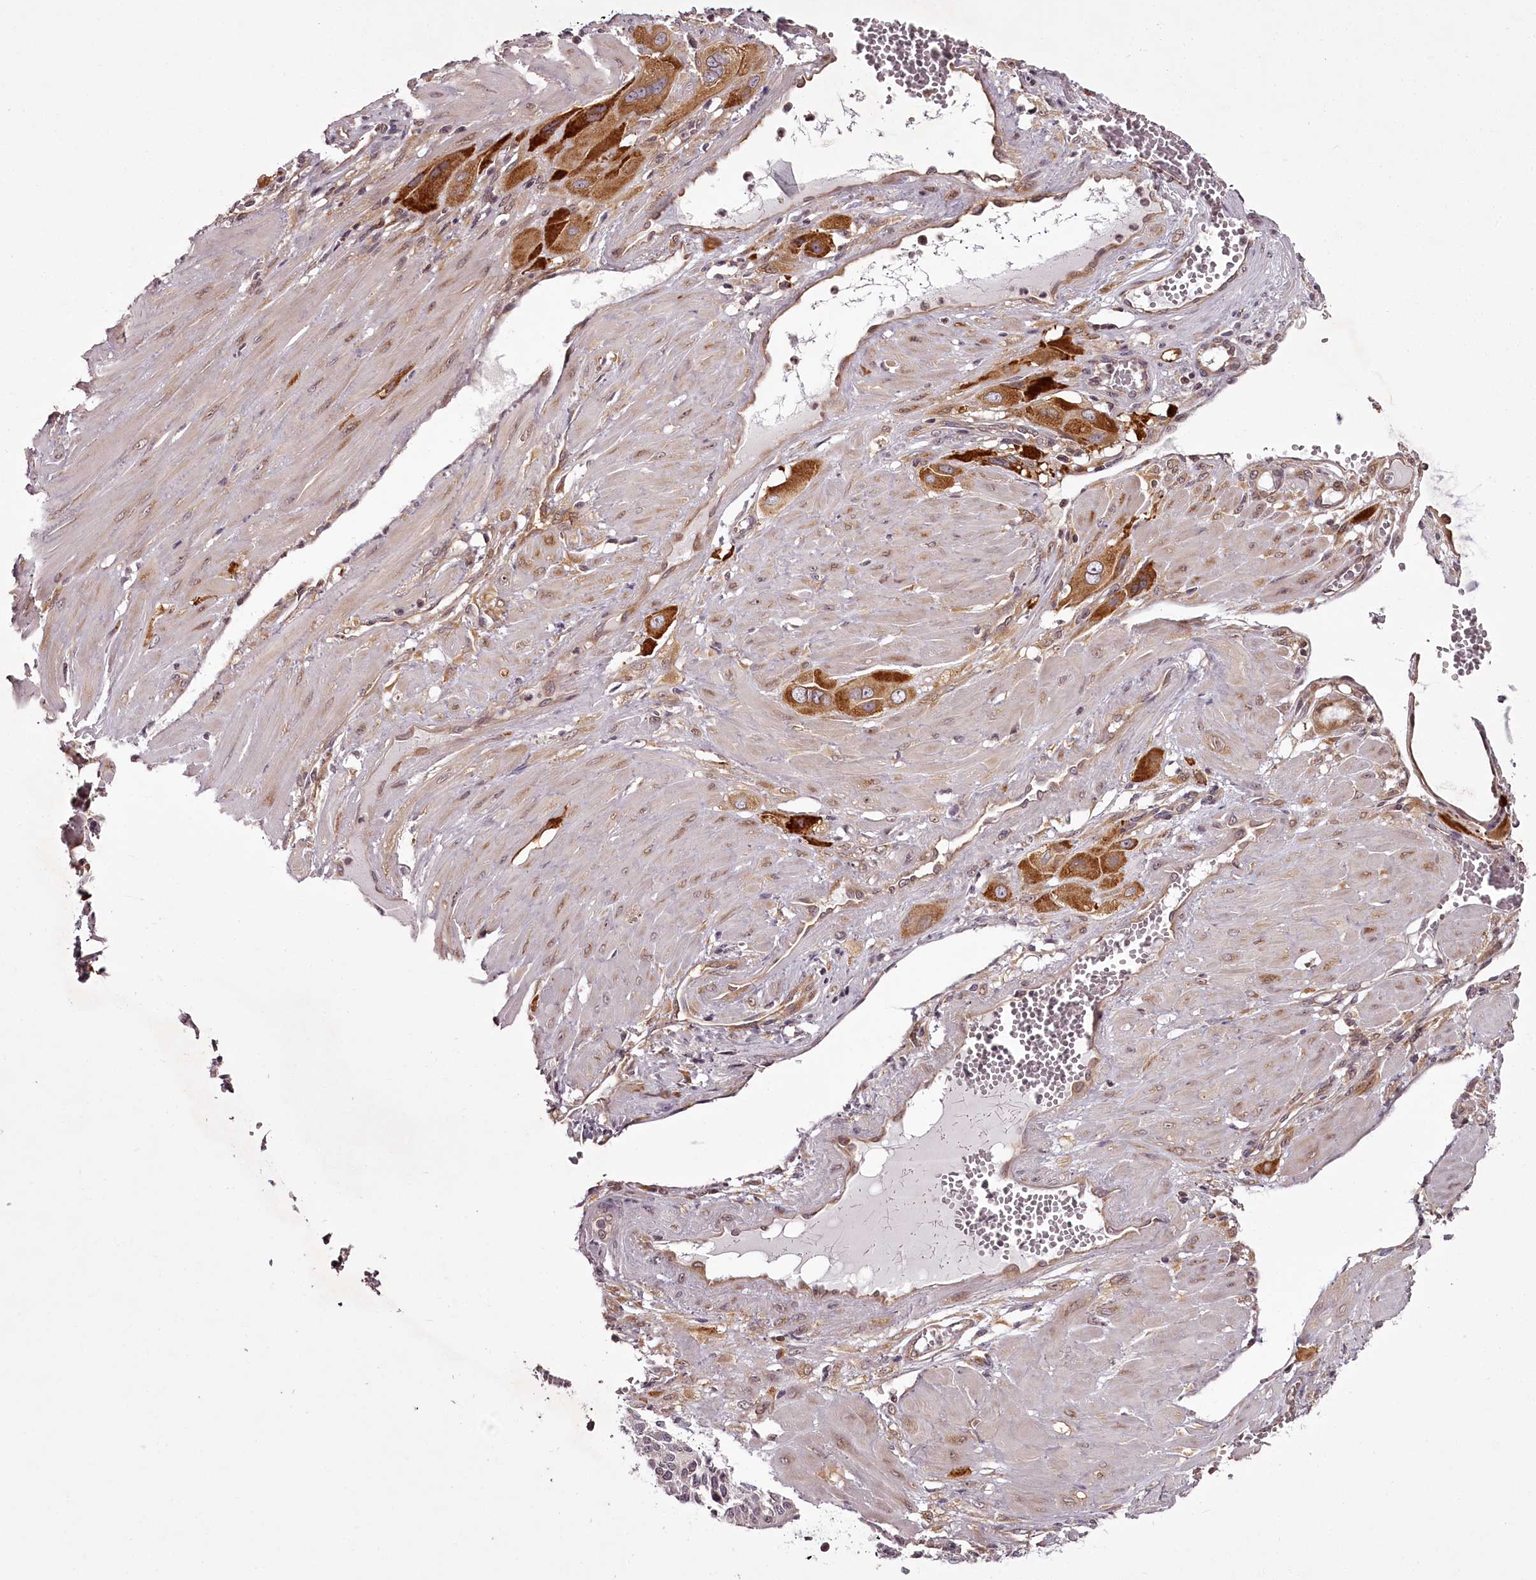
{"staining": {"intensity": "moderate", "quantity": ">75%", "location": "cytoplasmic/membranous"}, "tissue": "cervical cancer", "cell_type": "Tumor cells", "image_type": "cancer", "snomed": [{"axis": "morphology", "description": "Squamous cell carcinoma, NOS"}, {"axis": "topography", "description": "Cervix"}], "caption": "The image demonstrates a brown stain indicating the presence of a protein in the cytoplasmic/membranous of tumor cells in cervical squamous cell carcinoma. The staining is performed using DAB brown chromogen to label protein expression. The nuclei are counter-stained blue using hematoxylin.", "gene": "CCDC92", "patient": {"sex": "female", "age": 34}}